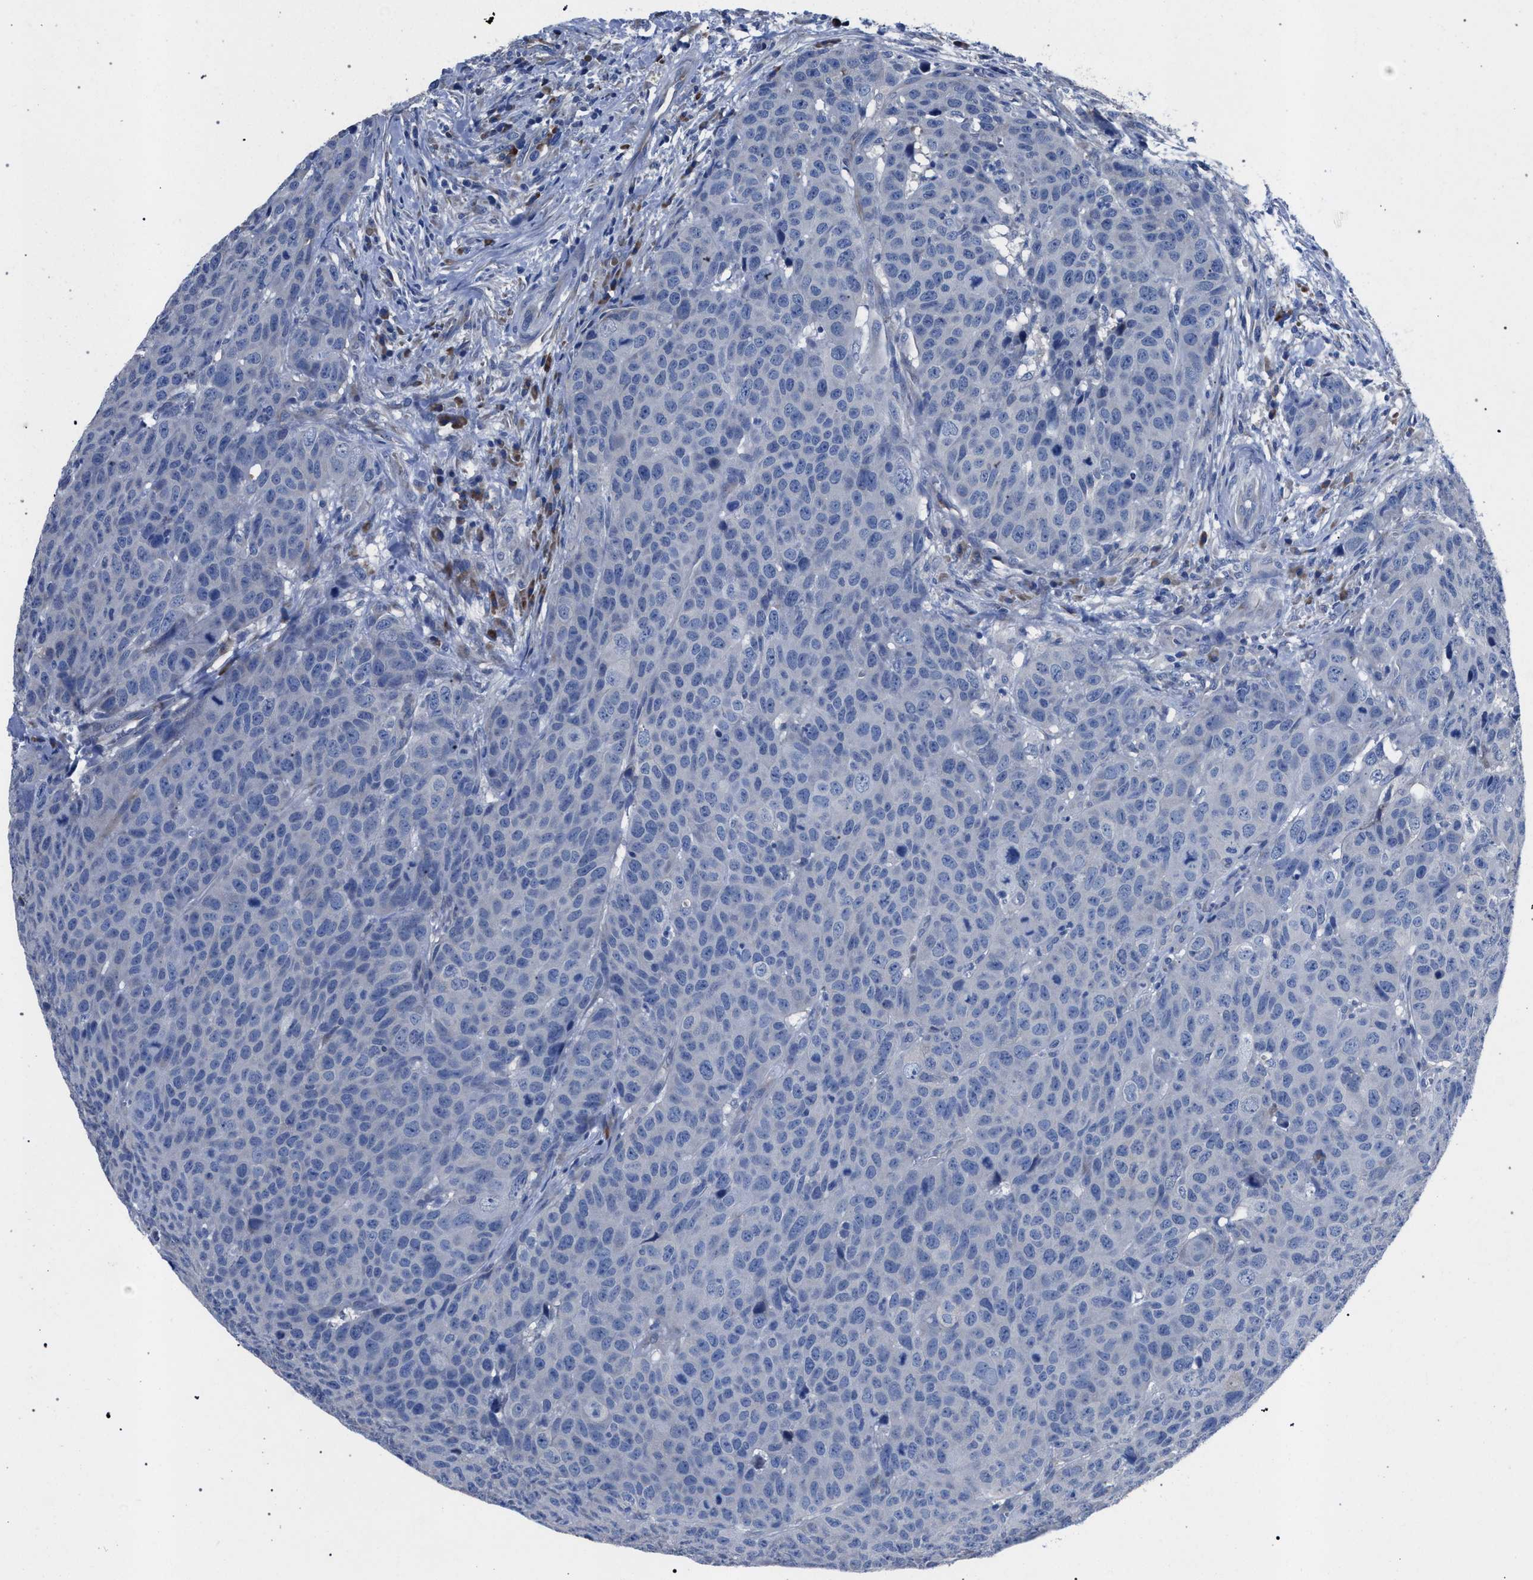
{"staining": {"intensity": "negative", "quantity": "none", "location": "none"}, "tissue": "head and neck cancer", "cell_type": "Tumor cells", "image_type": "cancer", "snomed": [{"axis": "morphology", "description": "Squamous cell carcinoma, NOS"}, {"axis": "topography", "description": "Head-Neck"}], "caption": "Image shows no protein staining in tumor cells of head and neck cancer (squamous cell carcinoma) tissue.", "gene": "CRYZ", "patient": {"sex": "male", "age": 66}}